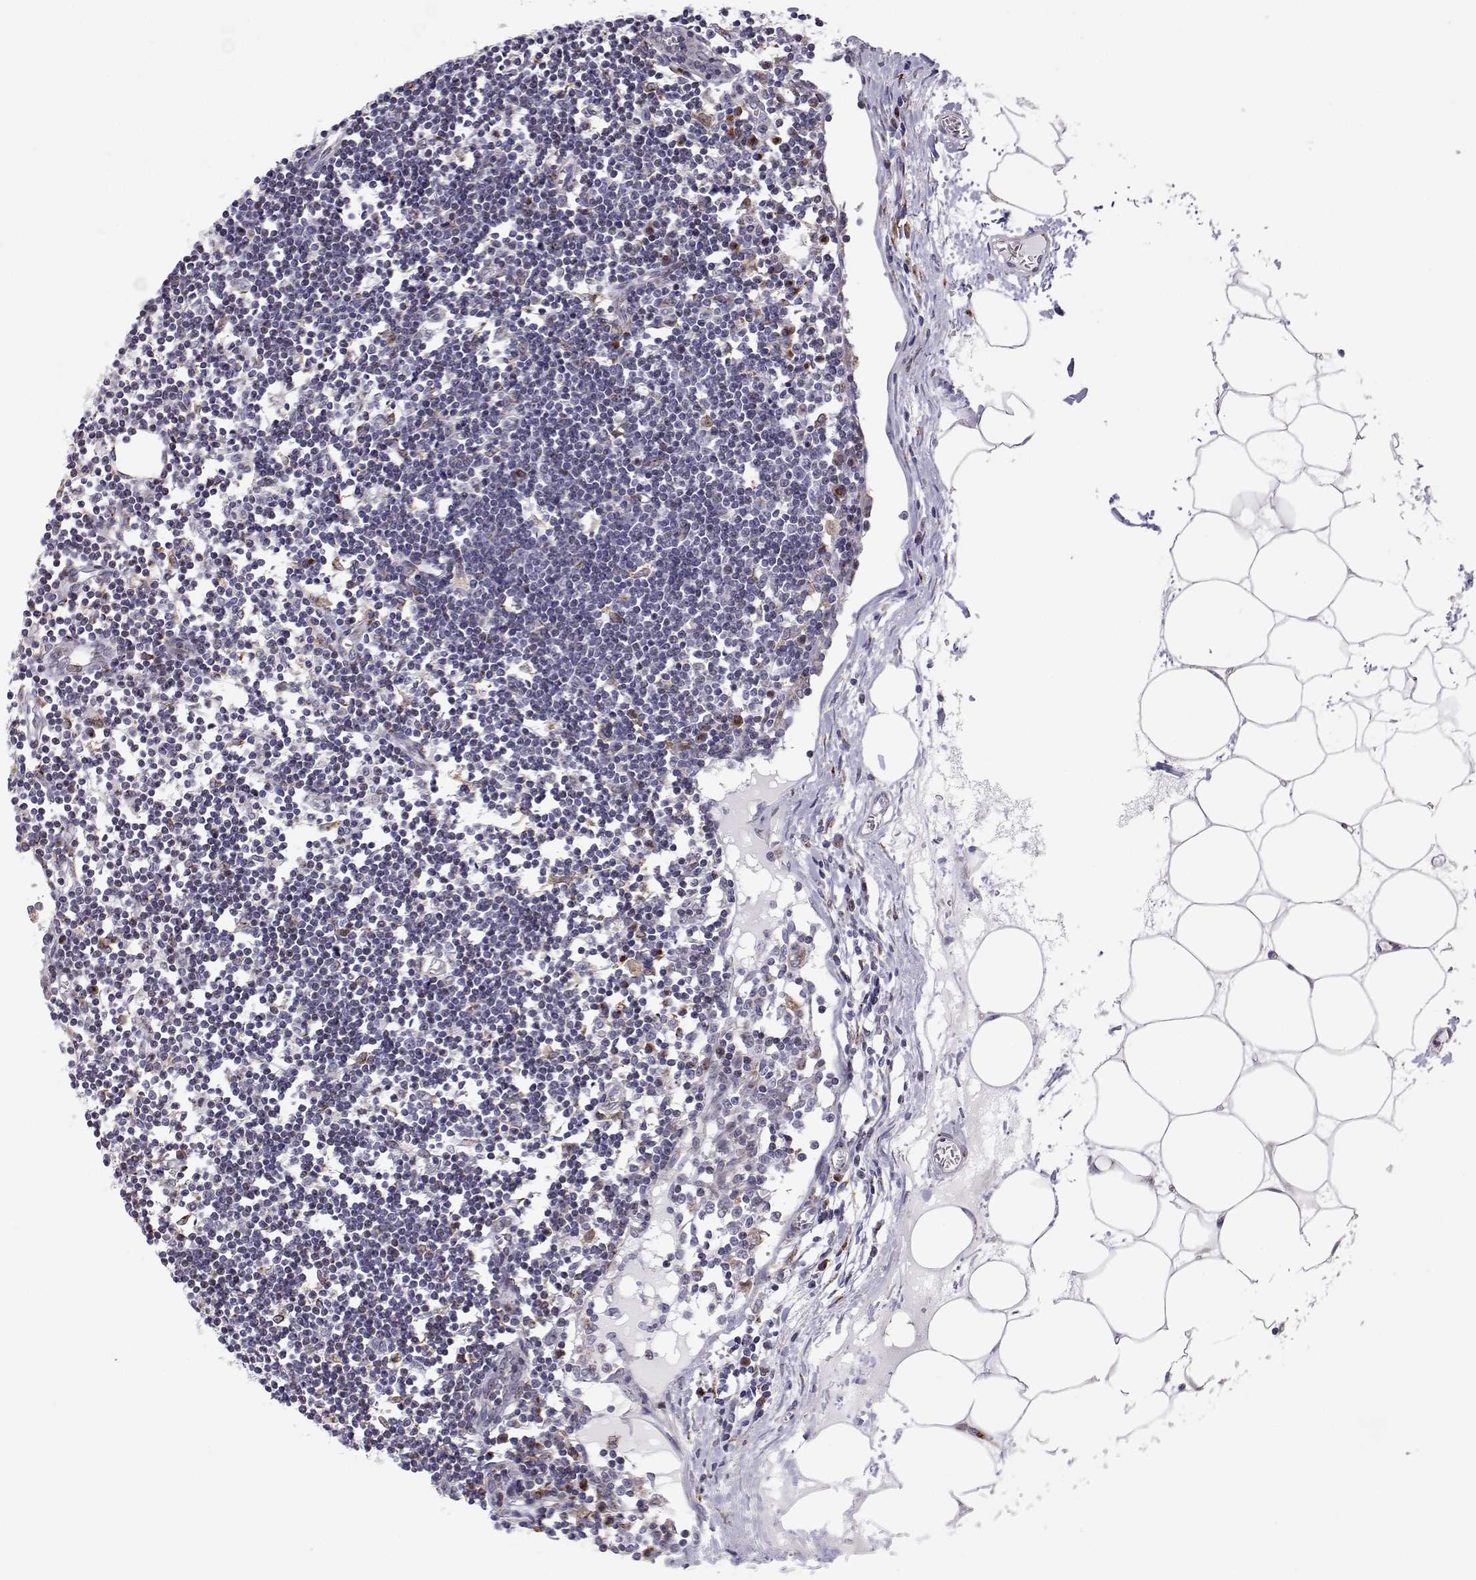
{"staining": {"intensity": "negative", "quantity": "none", "location": "none"}, "tissue": "lymph node", "cell_type": "Germinal center cells", "image_type": "normal", "snomed": [{"axis": "morphology", "description": "Normal tissue, NOS"}, {"axis": "topography", "description": "Lymph node"}], "caption": "Germinal center cells show no significant protein expression in benign lymph node.", "gene": "STARD13", "patient": {"sex": "female", "age": 65}}